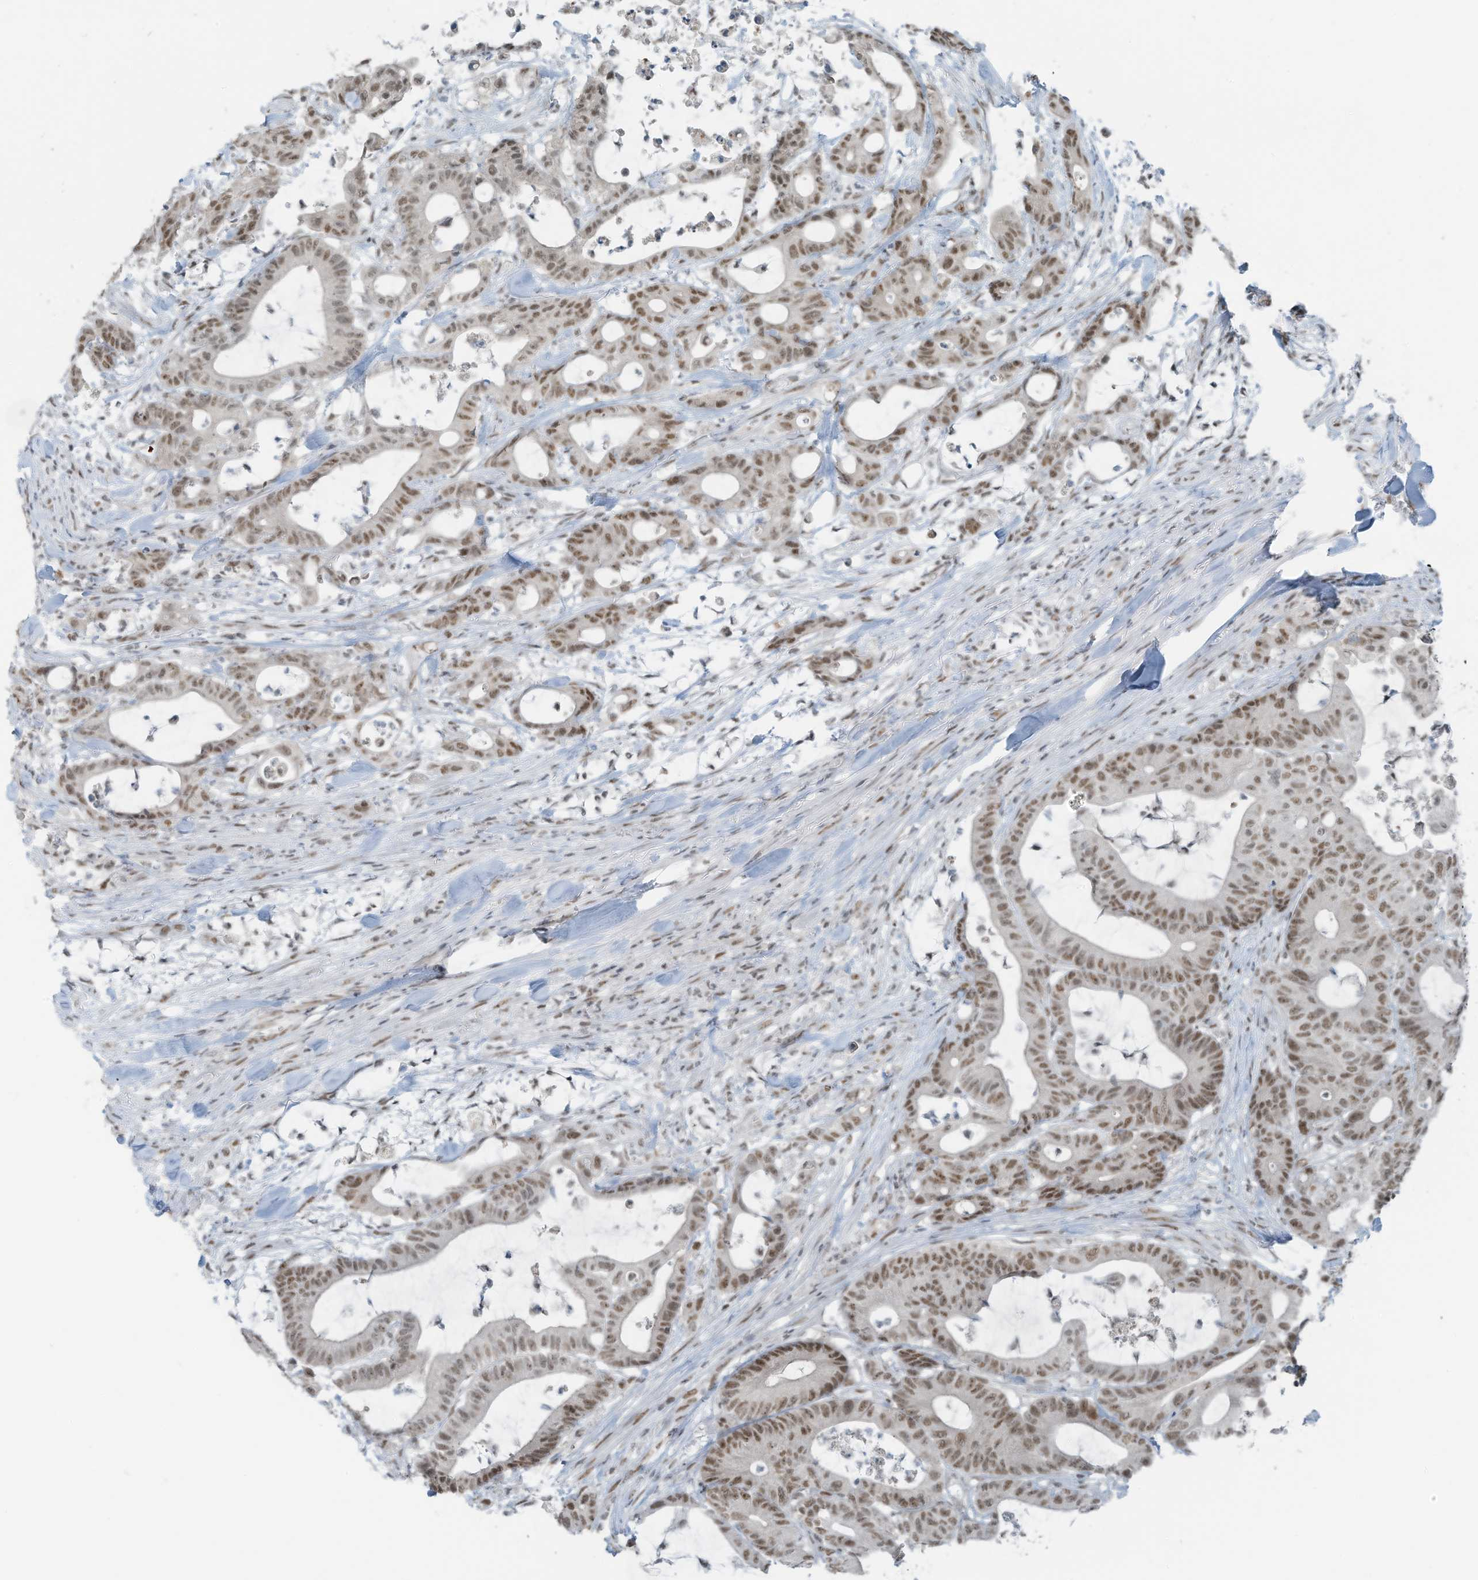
{"staining": {"intensity": "moderate", "quantity": ">75%", "location": "nuclear"}, "tissue": "colorectal cancer", "cell_type": "Tumor cells", "image_type": "cancer", "snomed": [{"axis": "morphology", "description": "Adenocarcinoma, NOS"}, {"axis": "topography", "description": "Colon"}], "caption": "There is medium levels of moderate nuclear positivity in tumor cells of adenocarcinoma (colorectal), as demonstrated by immunohistochemical staining (brown color).", "gene": "WRNIP1", "patient": {"sex": "female", "age": 84}}